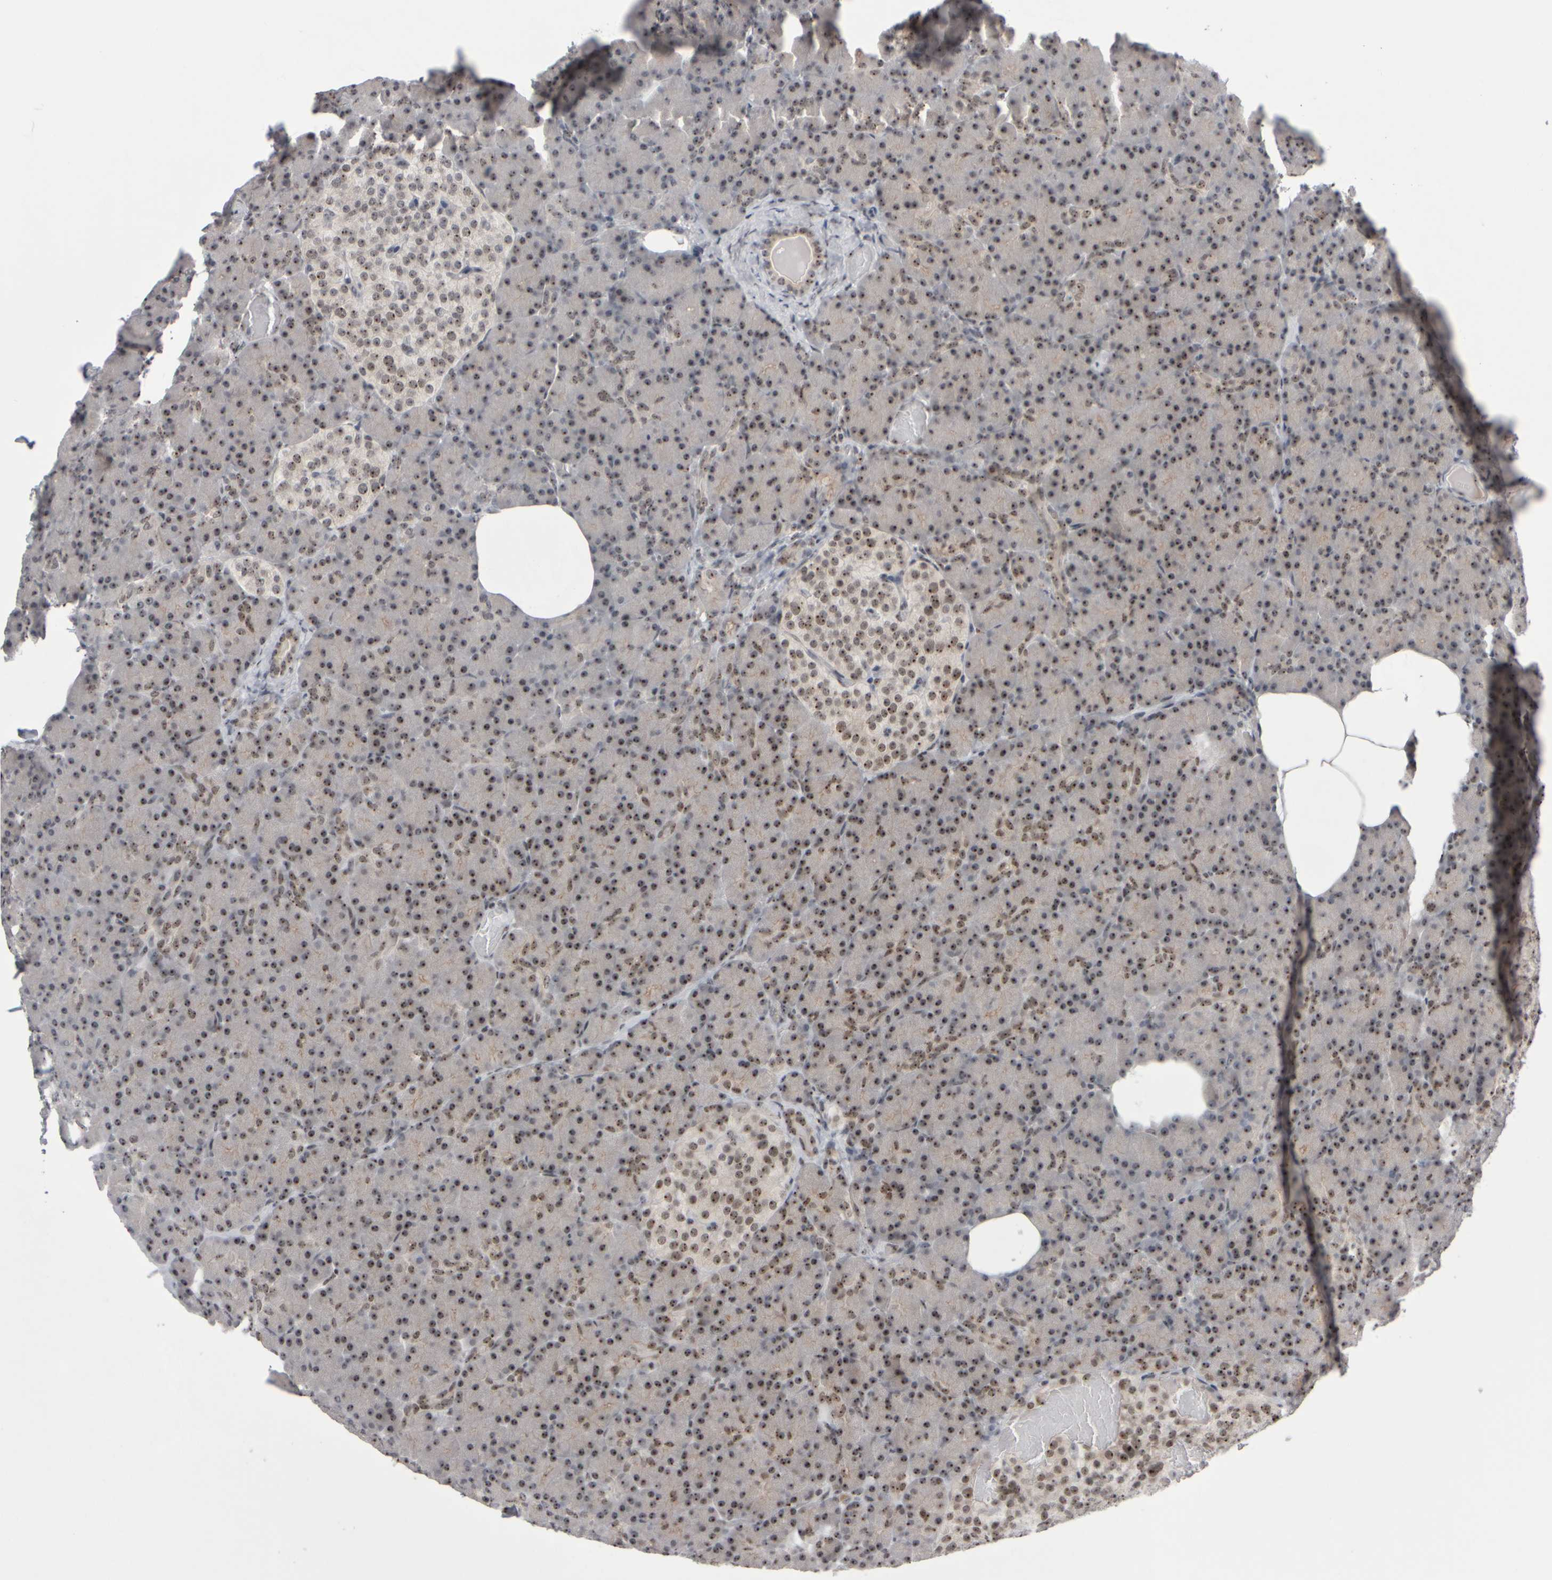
{"staining": {"intensity": "strong", "quantity": ">75%", "location": "nuclear"}, "tissue": "pancreas", "cell_type": "Exocrine glandular cells", "image_type": "normal", "snomed": [{"axis": "morphology", "description": "Normal tissue, NOS"}, {"axis": "topography", "description": "Pancreas"}], "caption": "A high-resolution image shows IHC staining of unremarkable pancreas, which demonstrates strong nuclear staining in approximately >75% of exocrine glandular cells. Using DAB (3,3'-diaminobenzidine) (brown) and hematoxylin (blue) stains, captured at high magnification using brightfield microscopy.", "gene": "SURF6", "patient": {"sex": "female", "age": 43}}